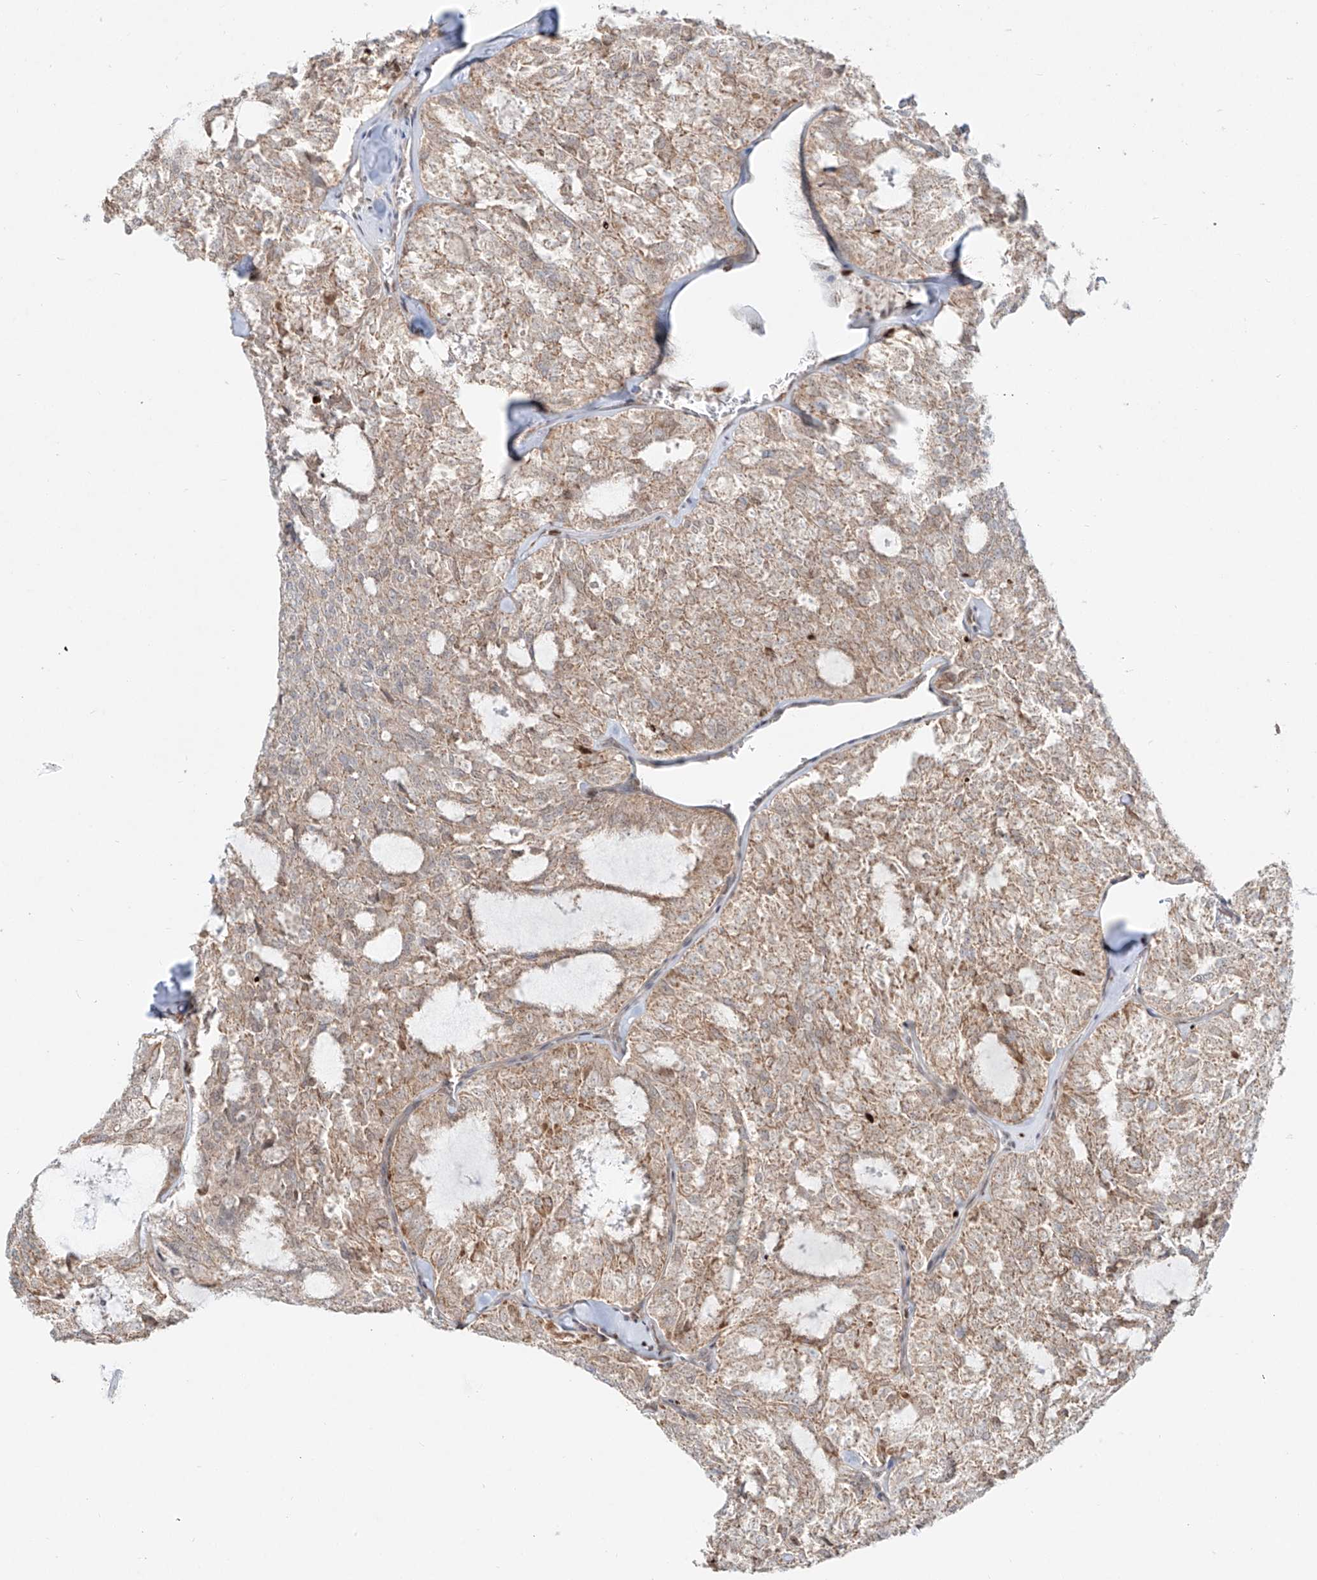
{"staining": {"intensity": "weak", "quantity": "25%-75%", "location": "cytoplasmic/membranous,nuclear"}, "tissue": "thyroid cancer", "cell_type": "Tumor cells", "image_type": "cancer", "snomed": [{"axis": "morphology", "description": "Follicular adenoma carcinoma, NOS"}, {"axis": "topography", "description": "Thyroid gland"}], "caption": "Thyroid follicular adenoma carcinoma stained with DAB (3,3'-diaminobenzidine) immunohistochemistry demonstrates low levels of weak cytoplasmic/membranous and nuclear staining in approximately 25%-75% of tumor cells.", "gene": "DZIP1L", "patient": {"sex": "male", "age": 75}}